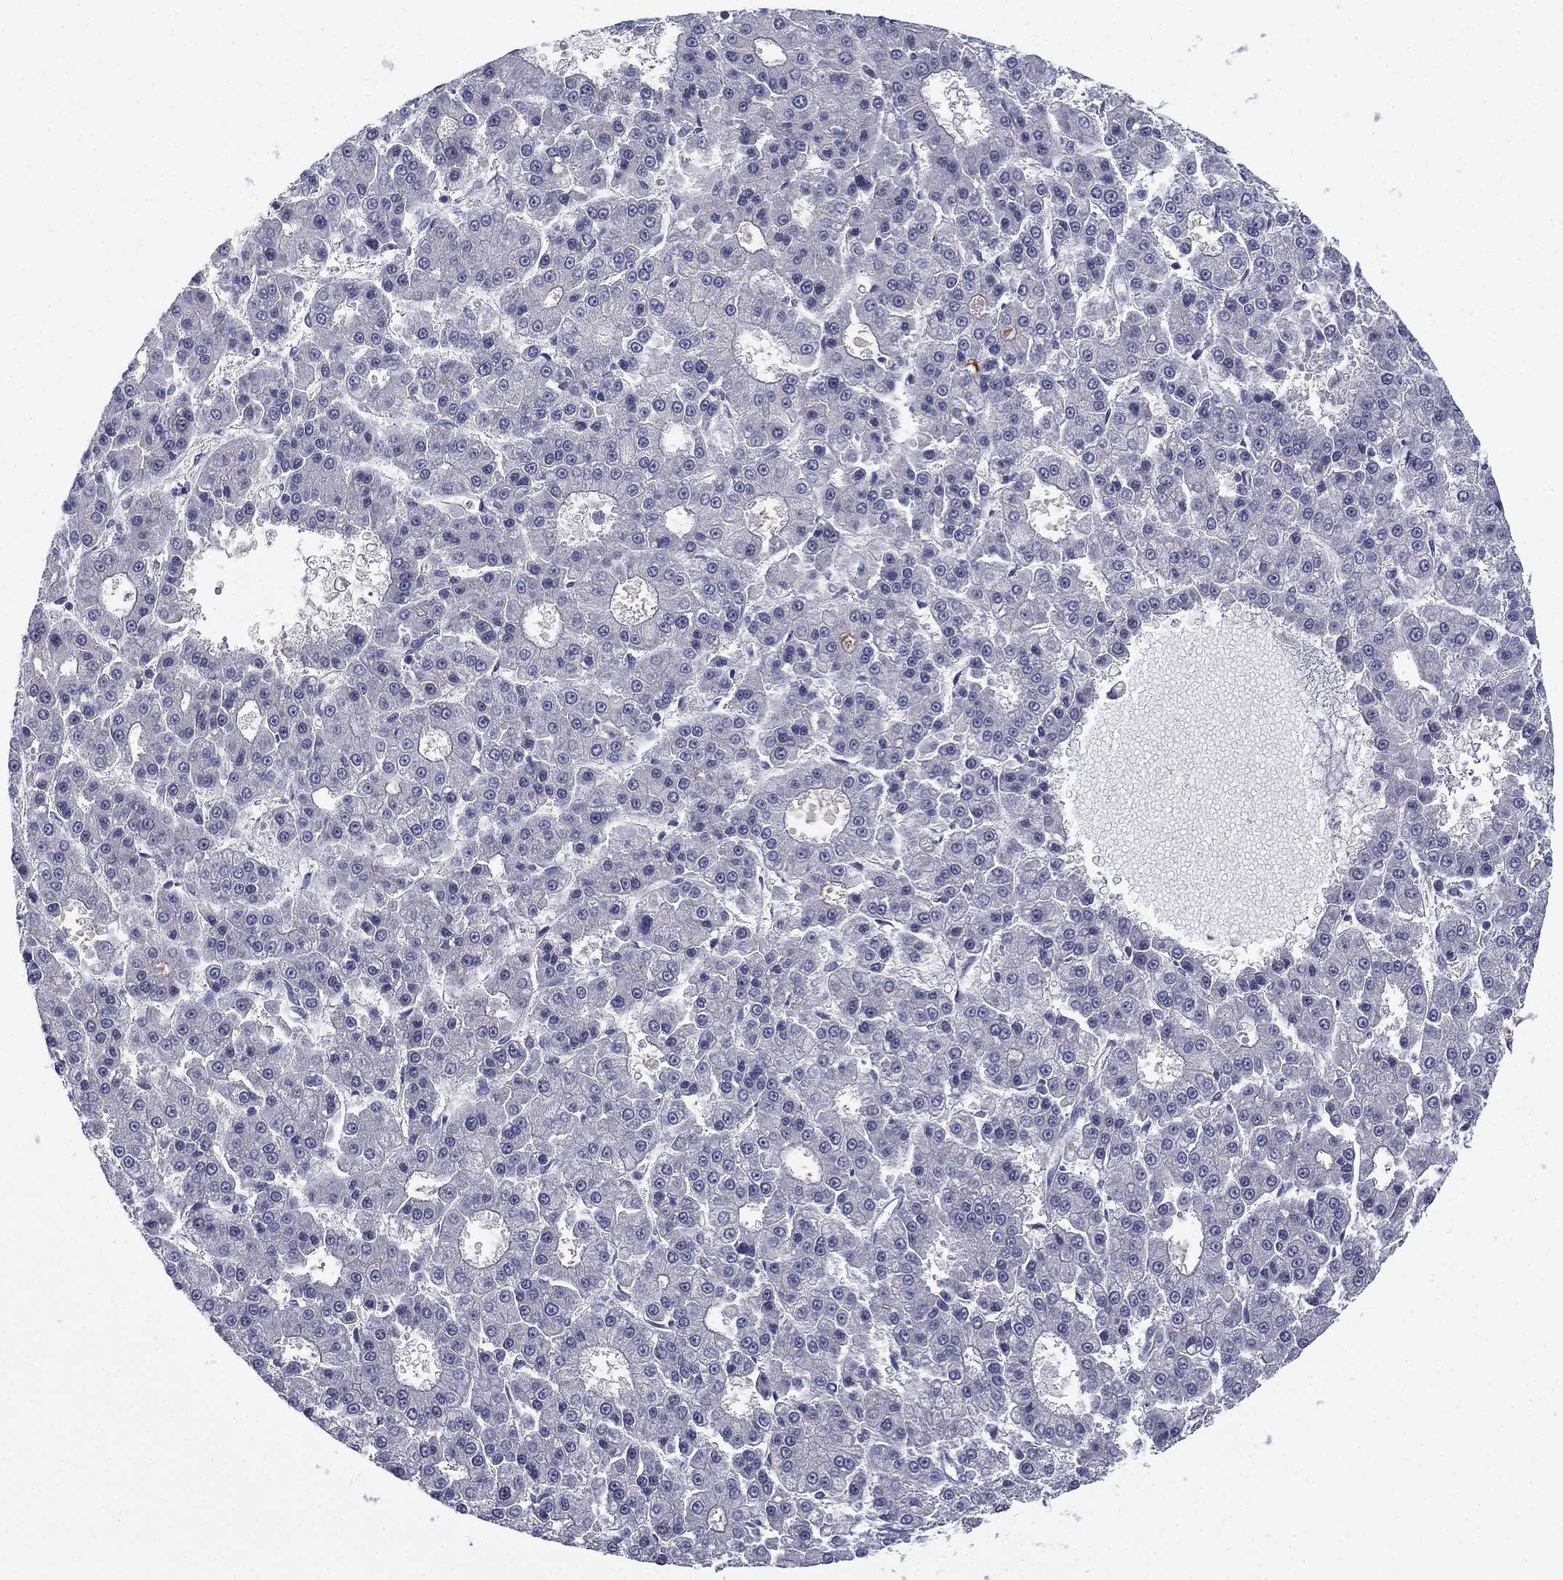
{"staining": {"intensity": "negative", "quantity": "none", "location": "none"}, "tissue": "liver cancer", "cell_type": "Tumor cells", "image_type": "cancer", "snomed": [{"axis": "morphology", "description": "Carcinoma, Hepatocellular, NOS"}, {"axis": "topography", "description": "Liver"}], "caption": "The photomicrograph reveals no staining of tumor cells in liver cancer.", "gene": "MPP7", "patient": {"sex": "male", "age": 70}}